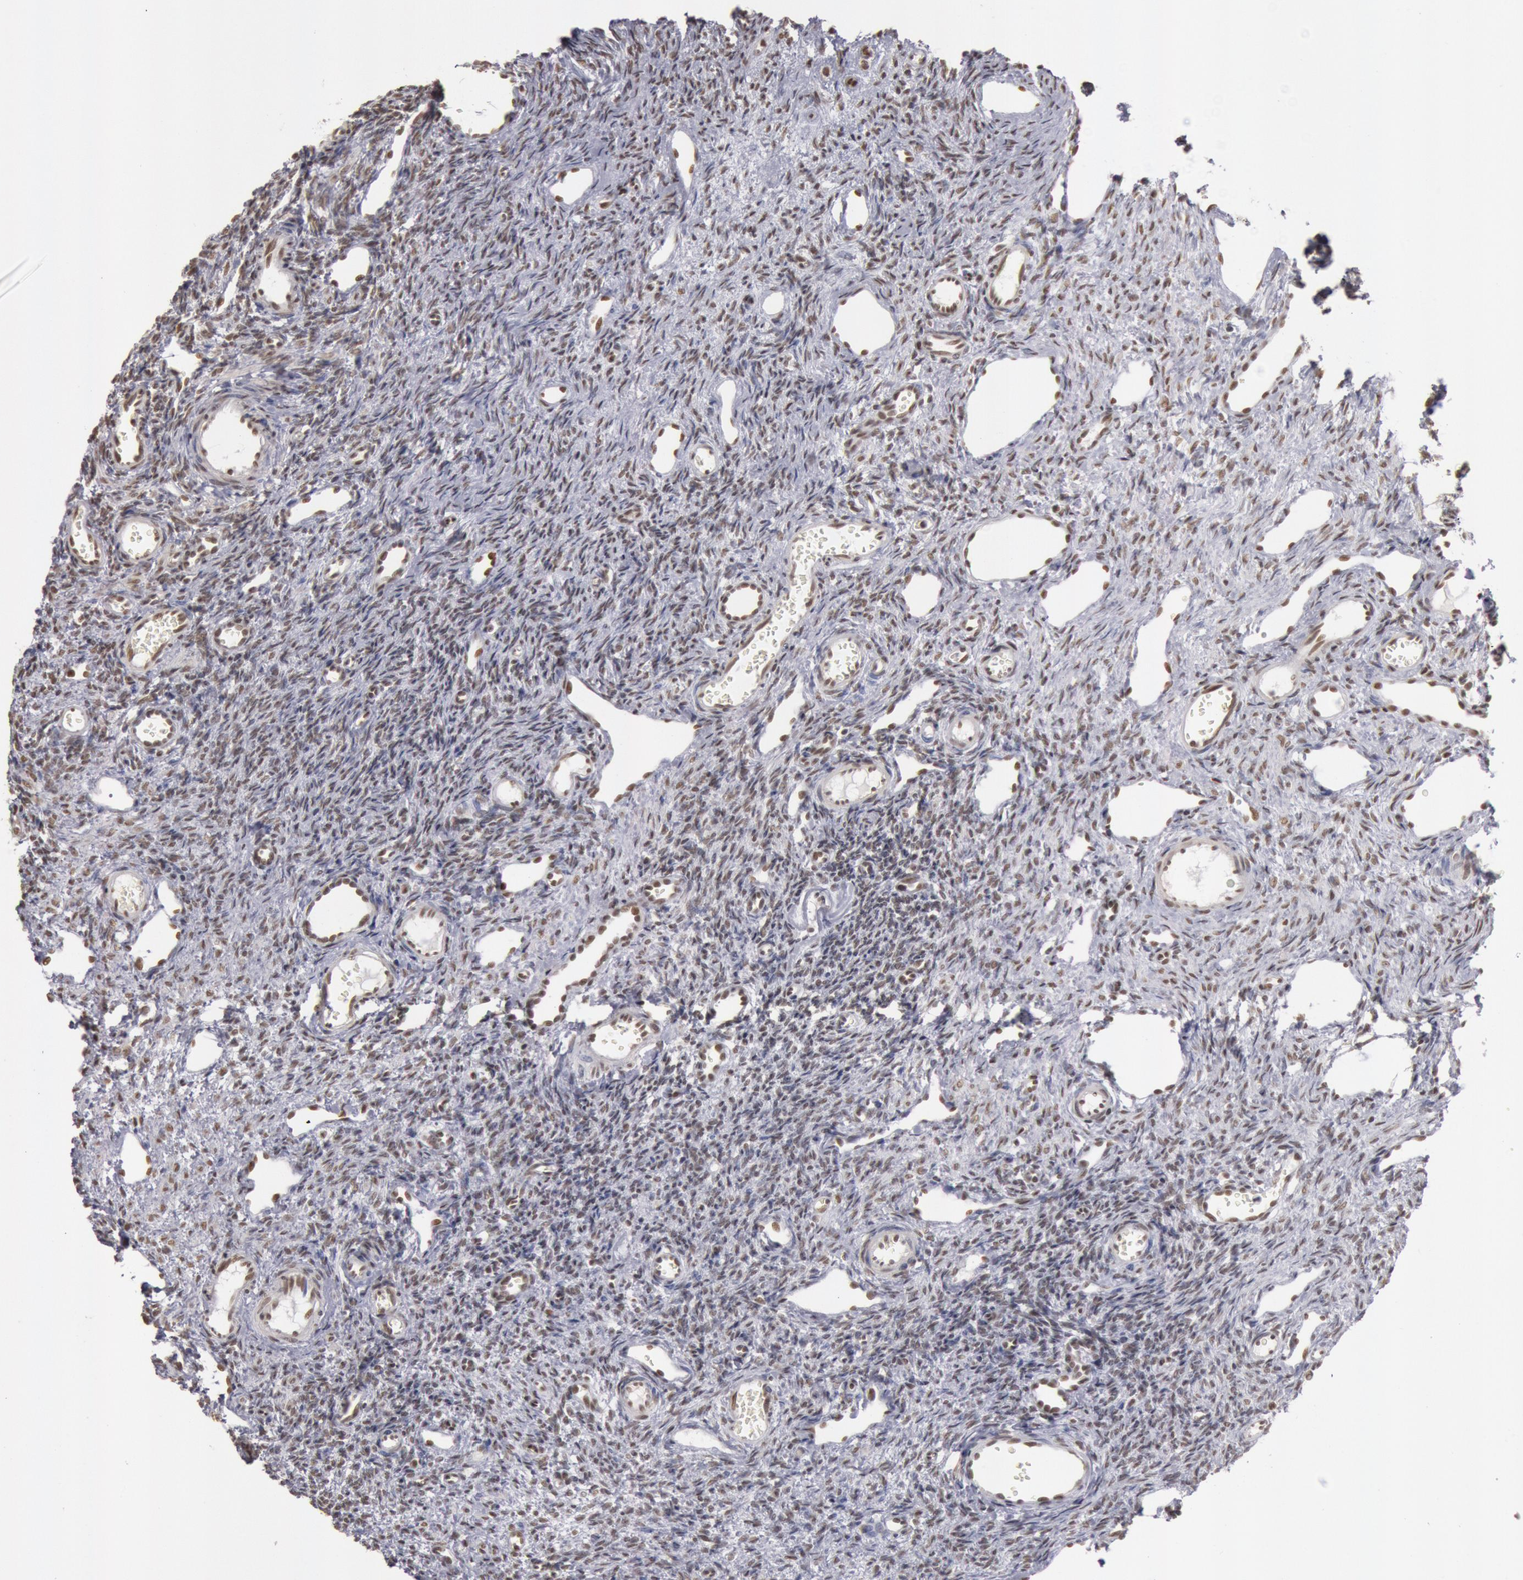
{"staining": {"intensity": "strong", "quantity": ">75%", "location": "nuclear"}, "tissue": "ovary", "cell_type": "Follicle cells", "image_type": "normal", "snomed": [{"axis": "morphology", "description": "Normal tissue, NOS"}, {"axis": "topography", "description": "Ovary"}], "caption": "A high-resolution histopathology image shows immunohistochemistry staining of benign ovary, which displays strong nuclear positivity in approximately >75% of follicle cells.", "gene": "ESS2", "patient": {"sex": "female", "age": 33}}